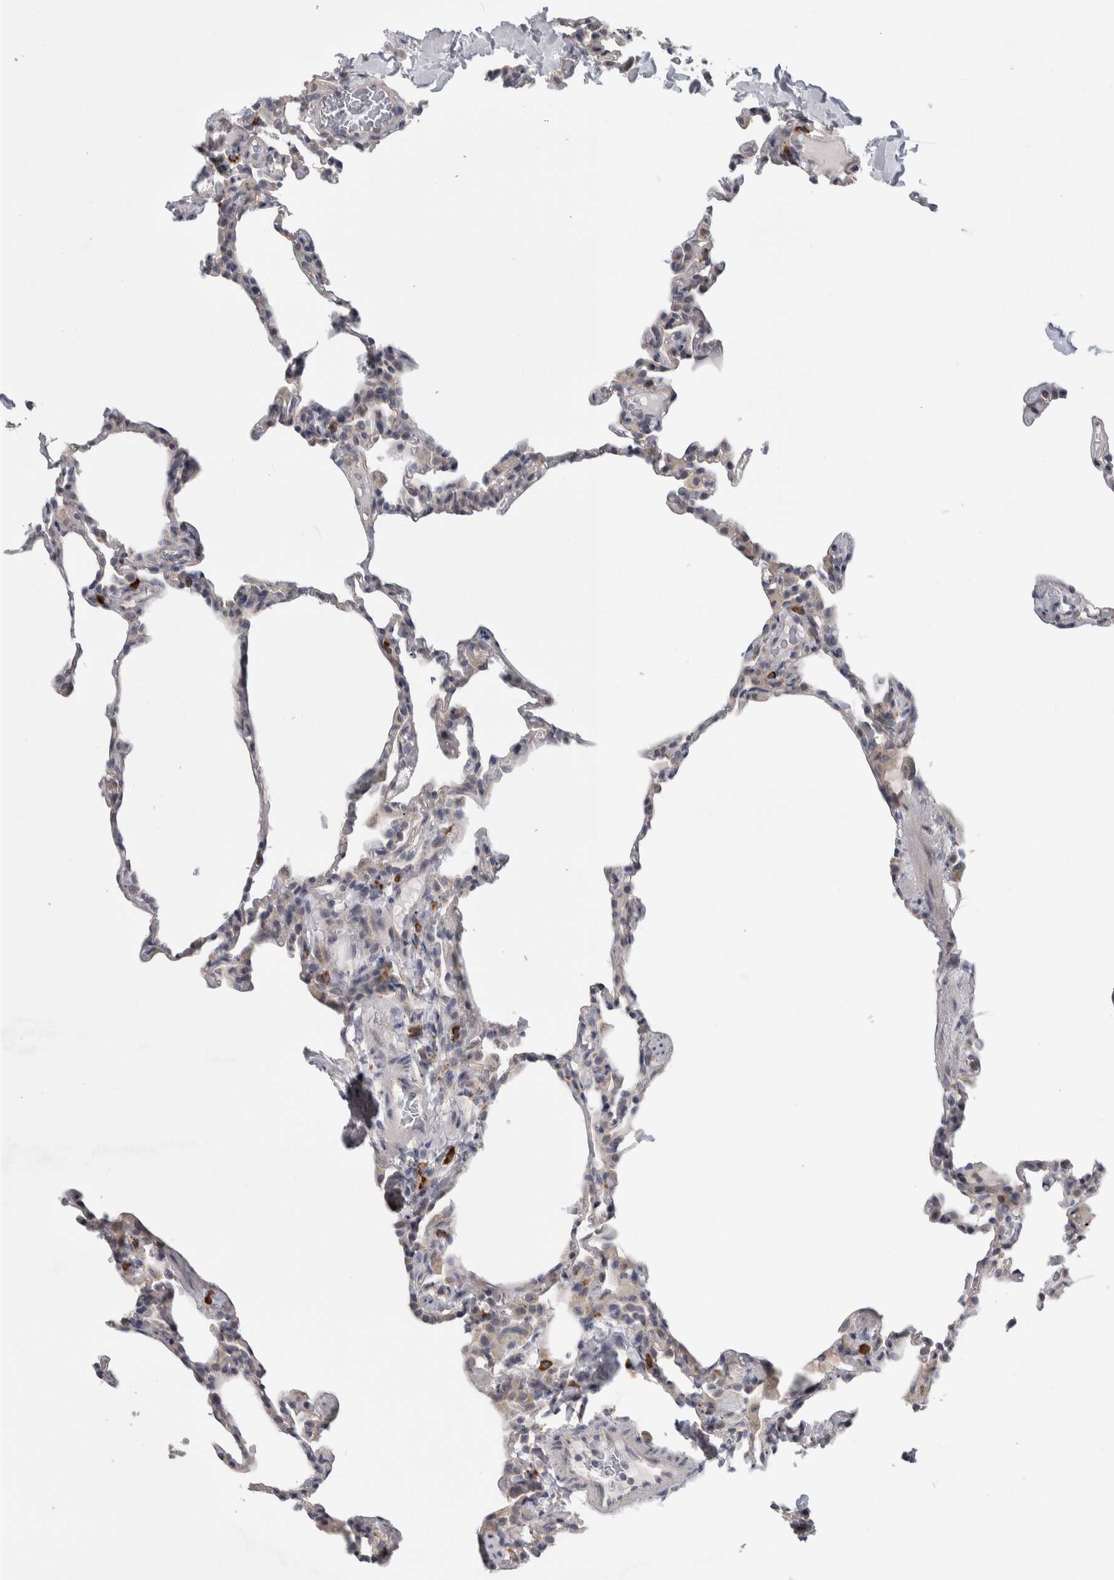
{"staining": {"intensity": "strong", "quantity": "<25%", "location": "cytoplasmic/membranous,nuclear"}, "tissue": "lung", "cell_type": "Alveolar cells", "image_type": "normal", "snomed": [{"axis": "morphology", "description": "Normal tissue, NOS"}, {"axis": "topography", "description": "Lung"}], "caption": "Lung was stained to show a protein in brown. There is medium levels of strong cytoplasmic/membranous,nuclear positivity in approximately <25% of alveolar cells. The protein of interest is shown in brown color, while the nuclei are stained blue.", "gene": "IBTK", "patient": {"sex": "male", "age": 20}}